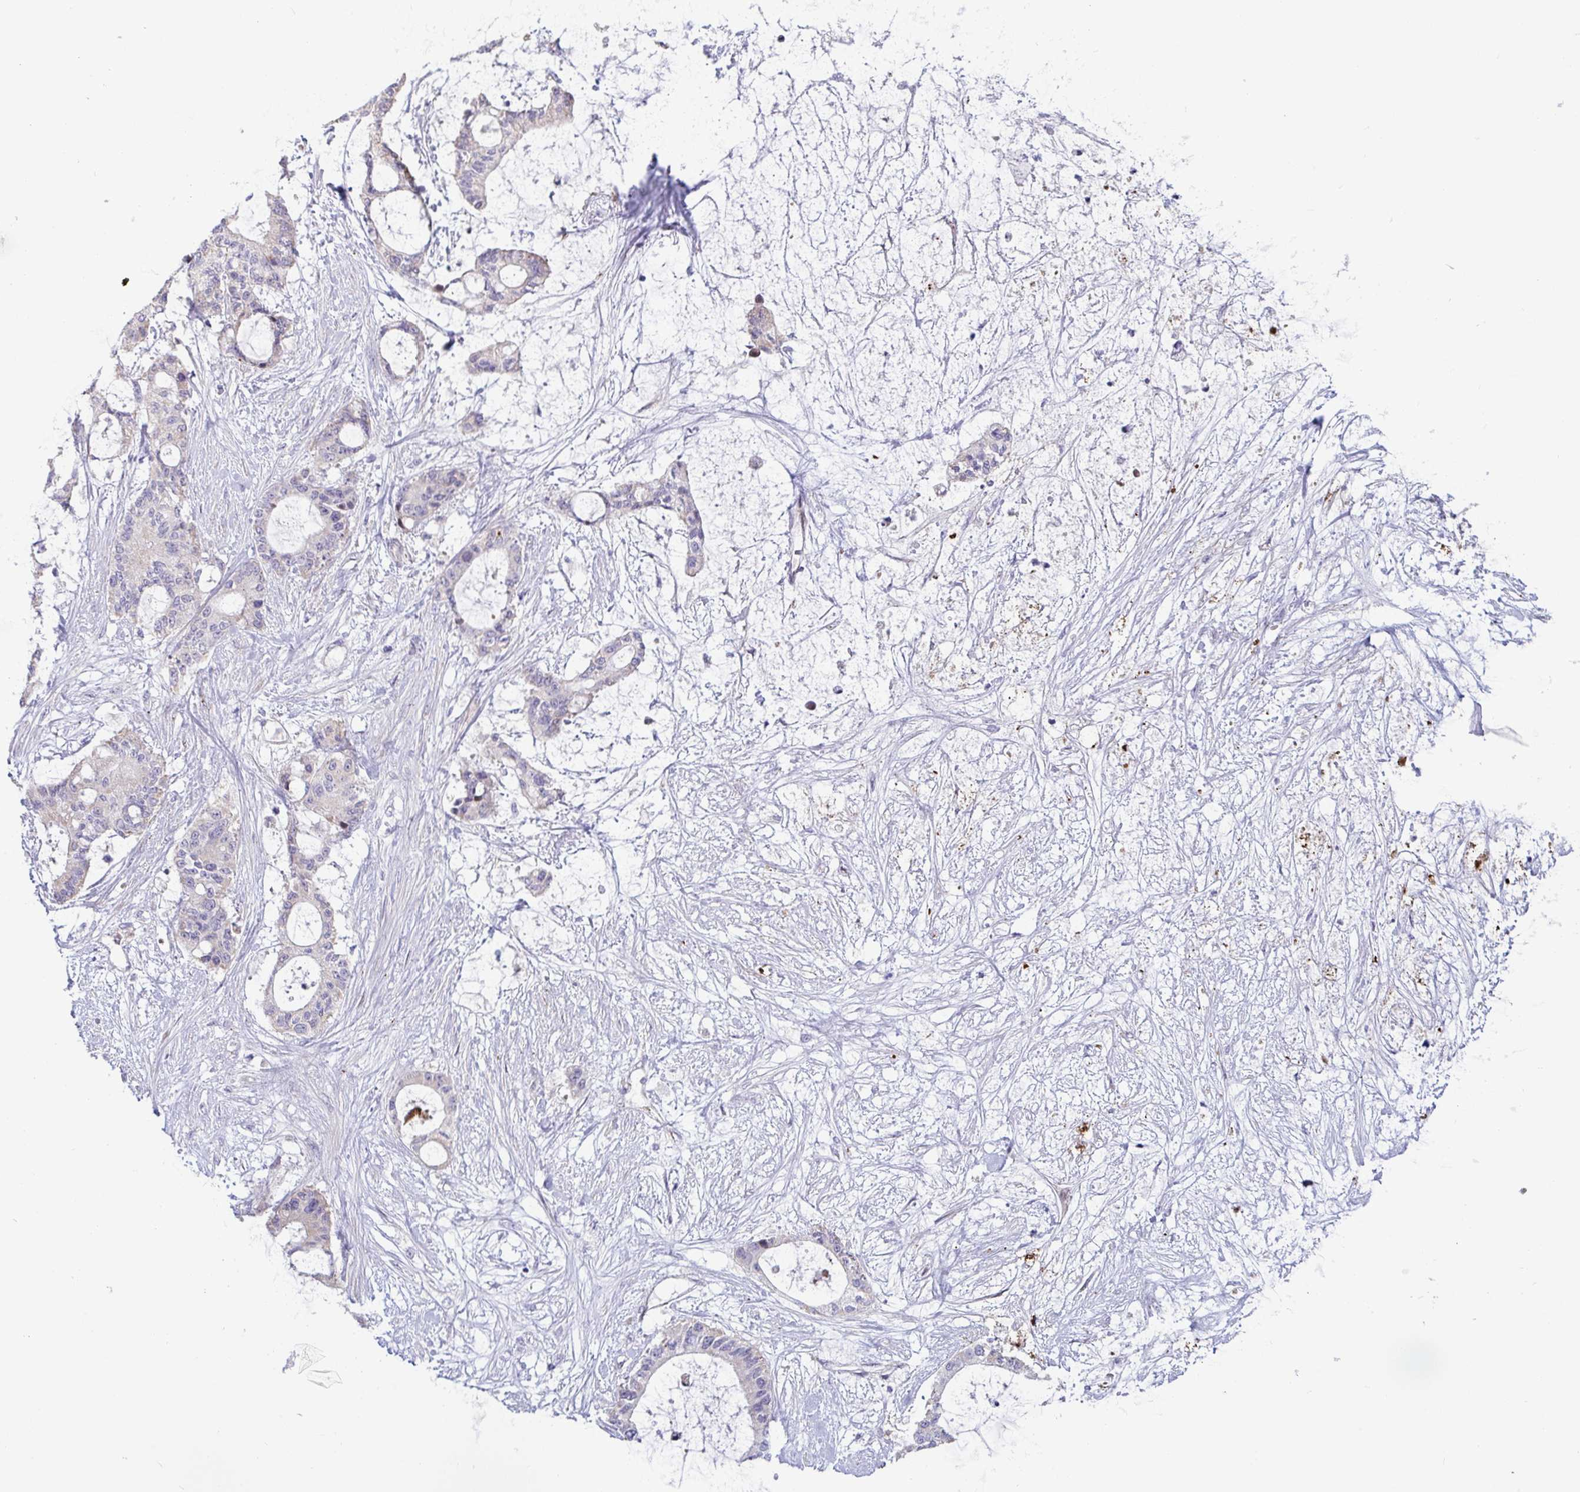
{"staining": {"intensity": "negative", "quantity": "none", "location": "none"}, "tissue": "liver cancer", "cell_type": "Tumor cells", "image_type": "cancer", "snomed": [{"axis": "morphology", "description": "Normal tissue, NOS"}, {"axis": "morphology", "description": "Cholangiocarcinoma"}, {"axis": "topography", "description": "Liver"}, {"axis": "topography", "description": "Peripheral nerve tissue"}], "caption": "Tumor cells show no significant staining in liver cholangiocarcinoma. (IHC, brightfield microscopy, high magnification).", "gene": "IL37", "patient": {"sex": "female", "age": 73}}